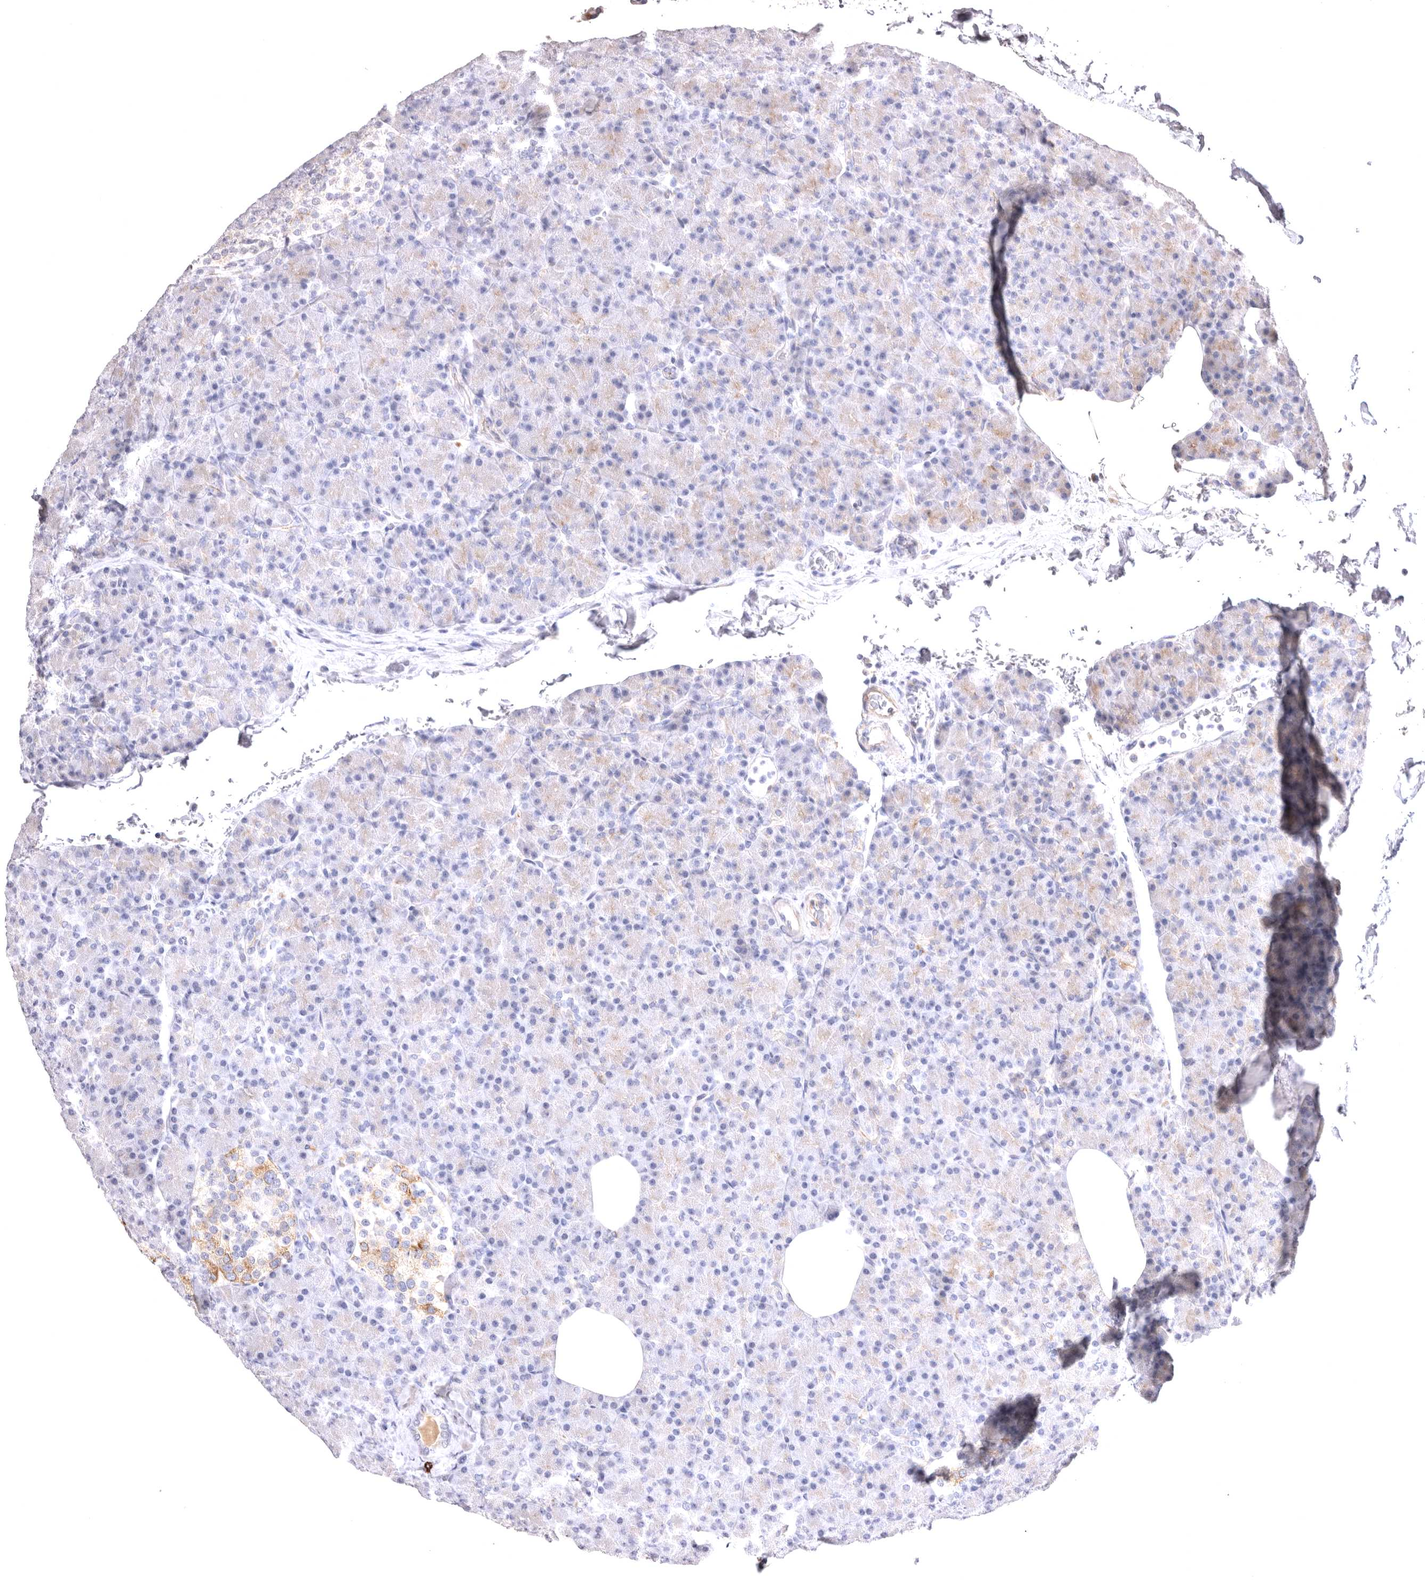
{"staining": {"intensity": "weak", "quantity": "25%-75%", "location": "cytoplasmic/membranous"}, "tissue": "pancreas", "cell_type": "Exocrine glandular cells", "image_type": "normal", "snomed": [{"axis": "morphology", "description": "Normal tissue, NOS"}, {"axis": "topography", "description": "Pancreas"}], "caption": "Immunohistochemistry (IHC) photomicrograph of benign pancreas: human pancreas stained using immunohistochemistry (IHC) shows low levels of weak protein expression localized specifically in the cytoplasmic/membranous of exocrine glandular cells, appearing as a cytoplasmic/membranous brown color.", "gene": "VPS45", "patient": {"sex": "female", "age": 43}}